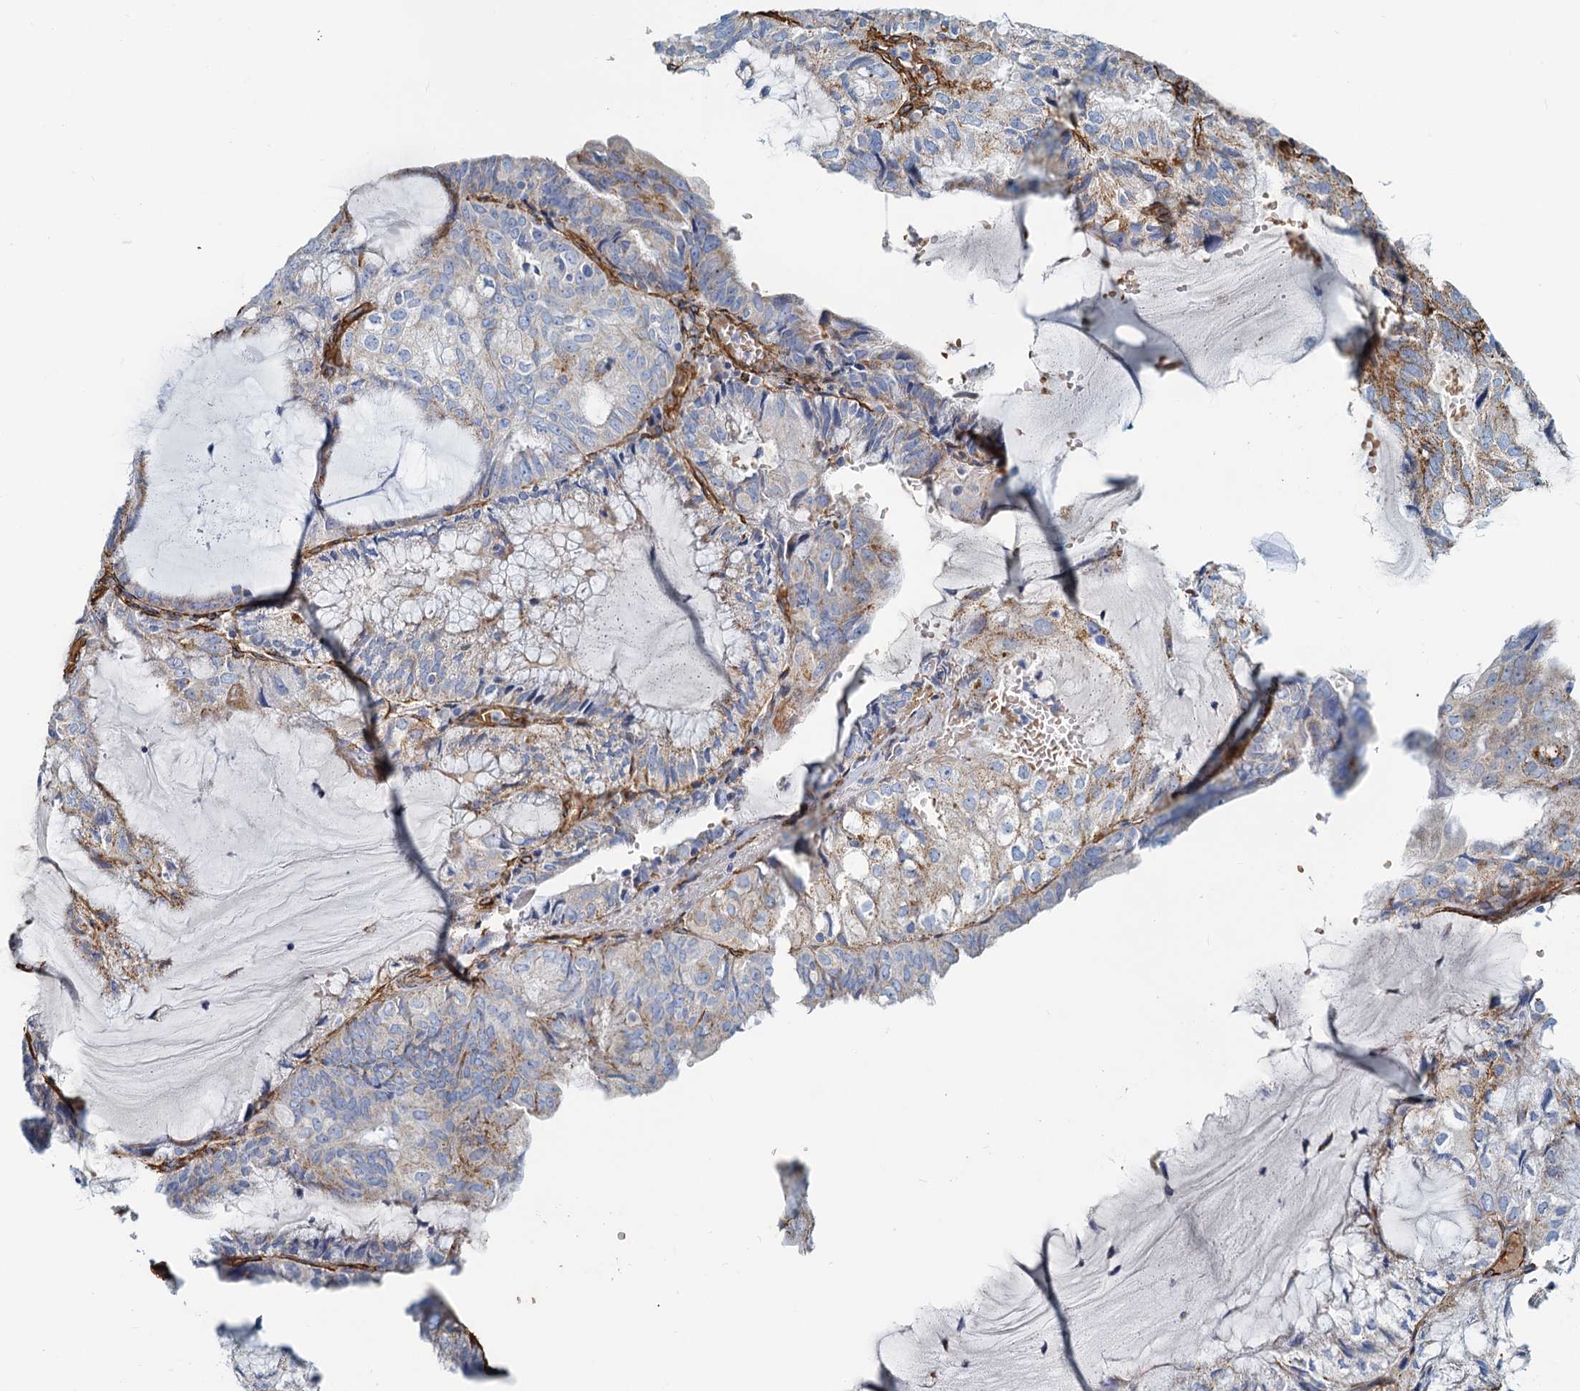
{"staining": {"intensity": "negative", "quantity": "none", "location": "none"}, "tissue": "endometrial cancer", "cell_type": "Tumor cells", "image_type": "cancer", "snomed": [{"axis": "morphology", "description": "Adenocarcinoma, NOS"}, {"axis": "topography", "description": "Endometrium"}], "caption": "This is a micrograph of immunohistochemistry (IHC) staining of adenocarcinoma (endometrial), which shows no staining in tumor cells. Nuclei are stained in blue.", "gene": "DGKG", "patient": {"sex": "female", "age": 81}}